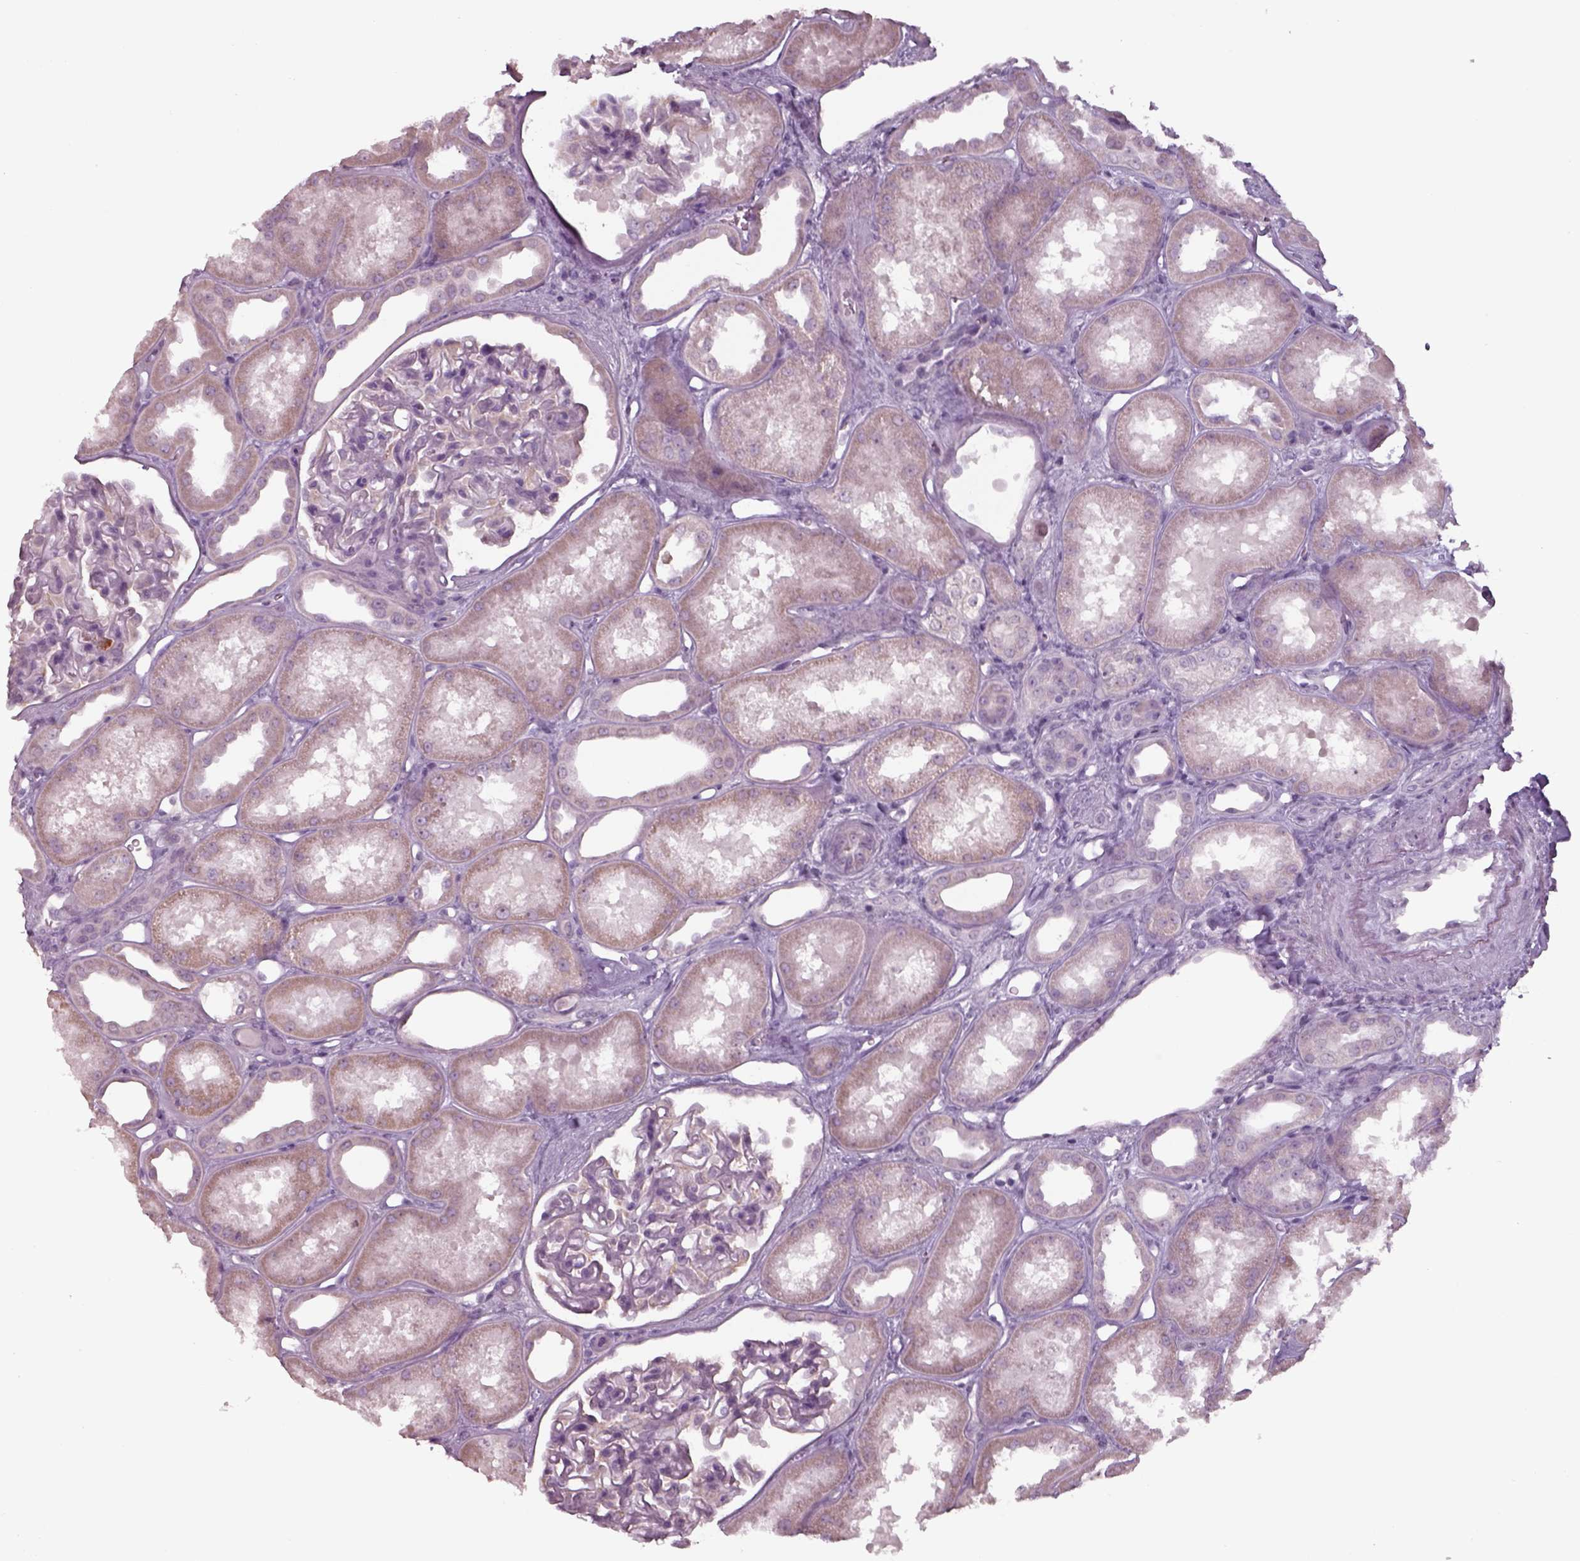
{"staining": {"intensity": "negative", "quantity": "none", "location": "none"}, "tissue": "kidney", "cell_type": "Cells in glomeruli", "image_type": "normal", "snomed": [{"axis": "morphology", "description": "Normal tissue, NOS"}, {"axis": "topography", "description": "Kidney"}], "caption": "A high-resolution micrograph shows immunohistochemistry (IHC) staining of unremarkable kidney, which displays no significant positivity in cells in glomeruli.", "gene": "SEPTIN14", "patient": {"sex": "male", "age": 61}}